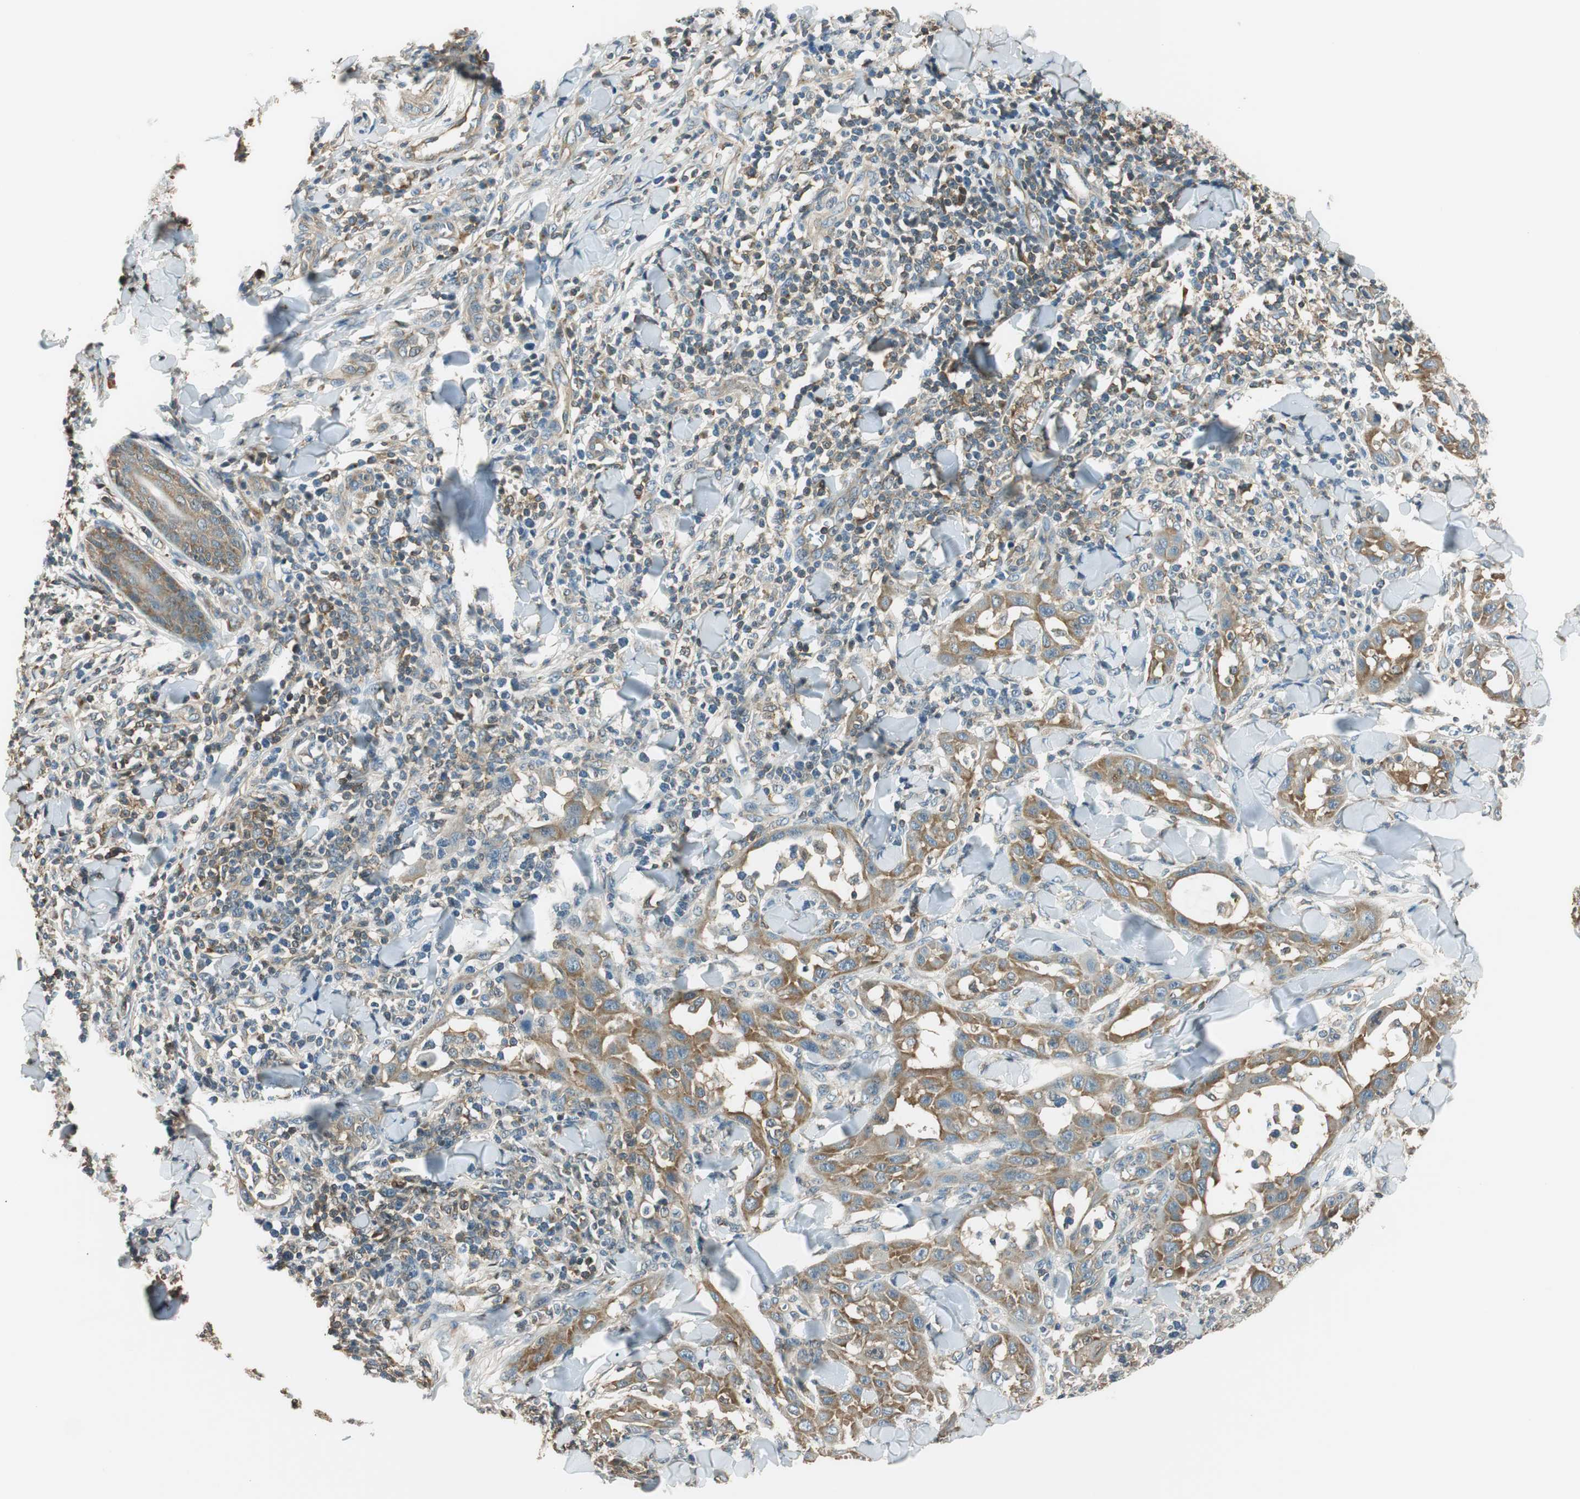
{"staining": {"intensity": "moderate", "quantity": ">75%", "location": "cytoplasmic/membranous"}, "tissue": "skin cancer", "cell_type": "Tumor cells", "image_type": "cancer", "snomed": [{"axis": "morphology", "description": "Squamous cell carcinoma, NOS"}, {"axis": "topography", "description": "Skin"}], "caption": "DAB (3,3'-diaminobenzidine) immunohistochemical staining of human skin cancer (squamous cell carcinoma) exhibits moderate cytoplasmic/membranous protein positivity in approximately >75% of tumor cells.", "gene": "PI4K2B", "patient": {"sex": "male", "age": 24}}